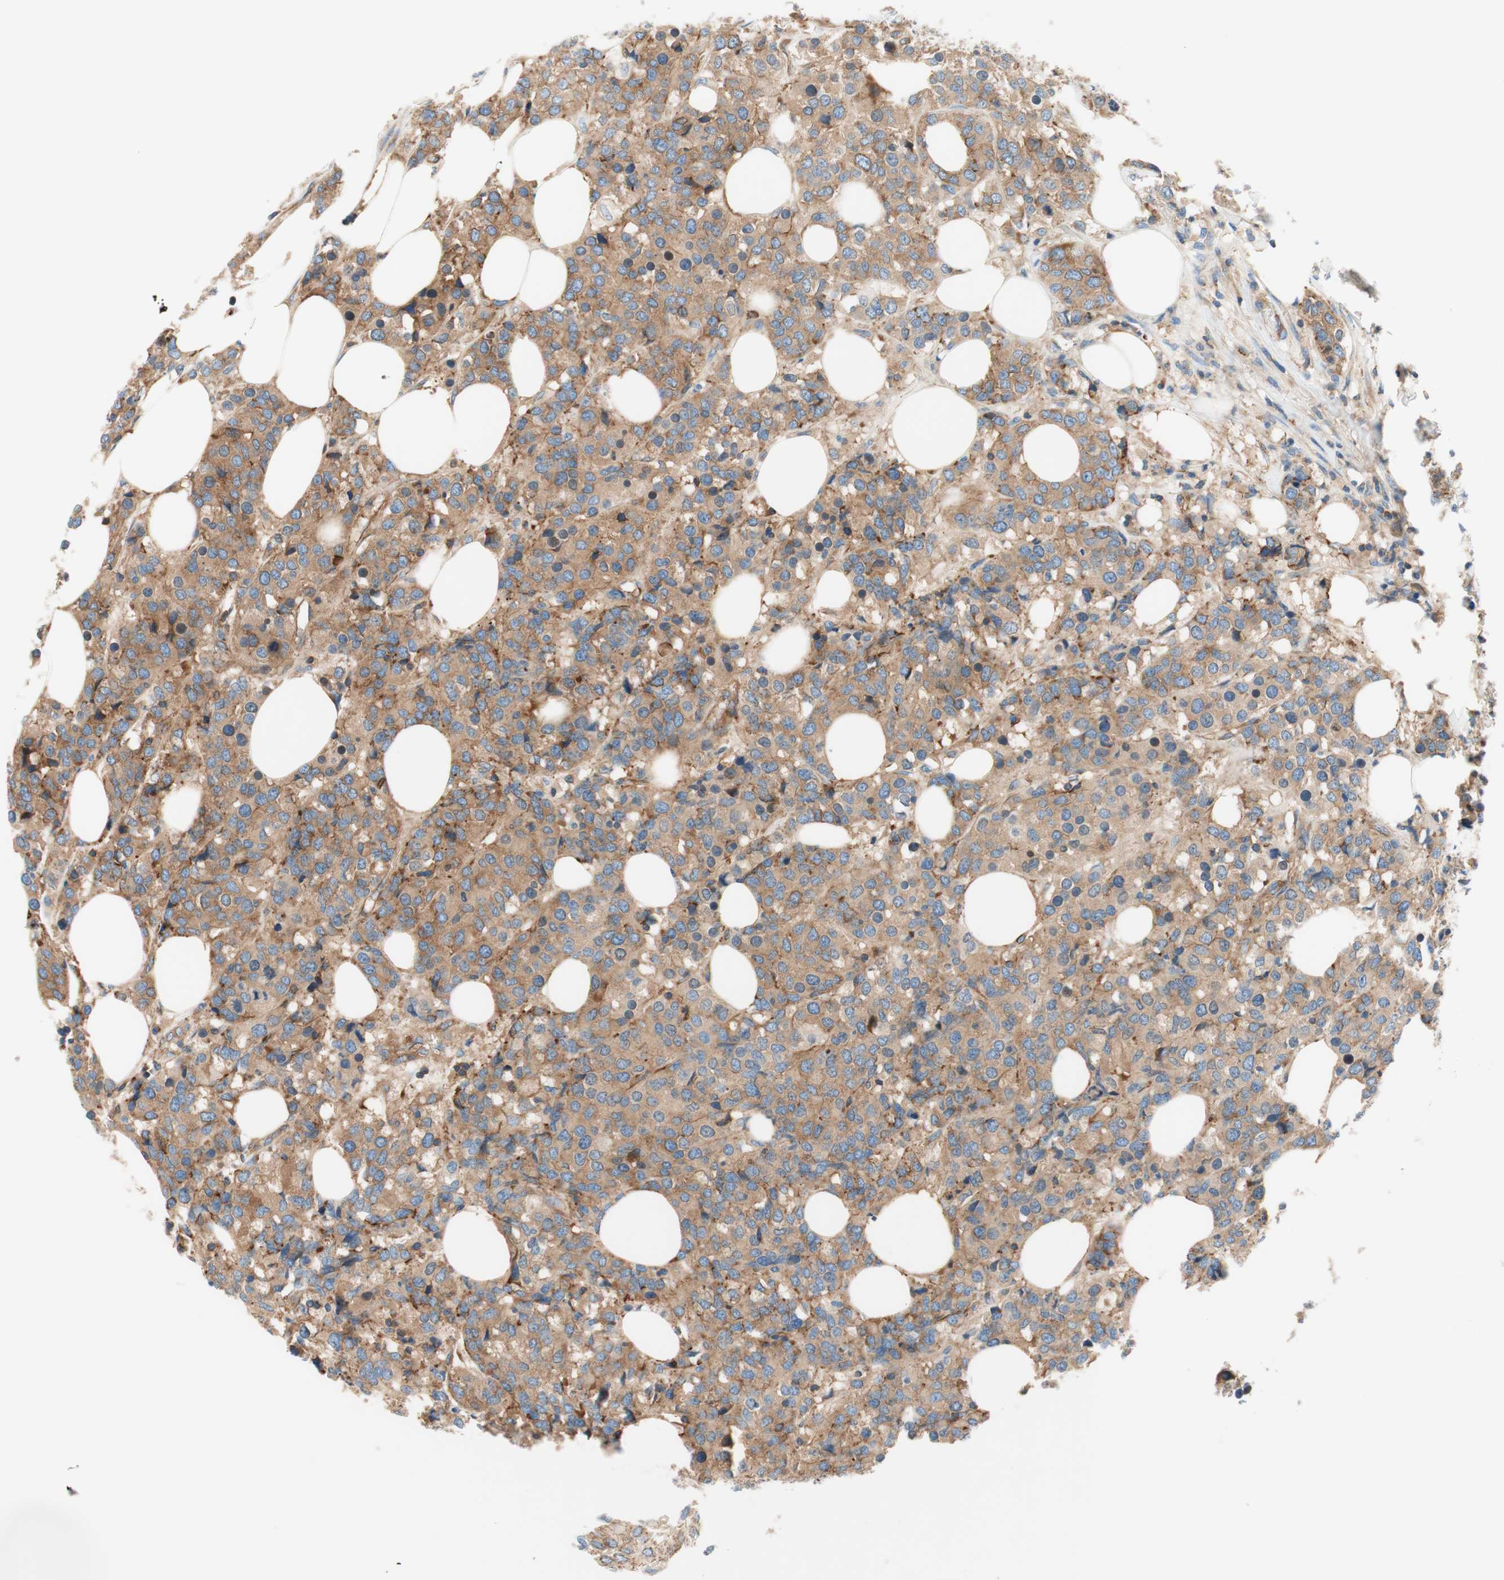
{"staining": {"intensity": "moderate", "quantity": ">75%", "location": "cytoplasmic/membranous"}, "tissue": "breast cancer", "cell_type": "Tumor cells", "image_type": "cancer", "snomed": [{"axis": "morphology", "description": "Lobular carcinoma"}, {"axis": "topography", "description": "Breast"}], "caption": "This image displays immunohistochemistry (IHC) staining of breast cancer (lobular carcinoma), with medium moderate cytoplasmic/membranous expression in approximately >75% of tumor cells.", "gene": "VPS26A", "patient": {"sex": "female", "age": 59}}